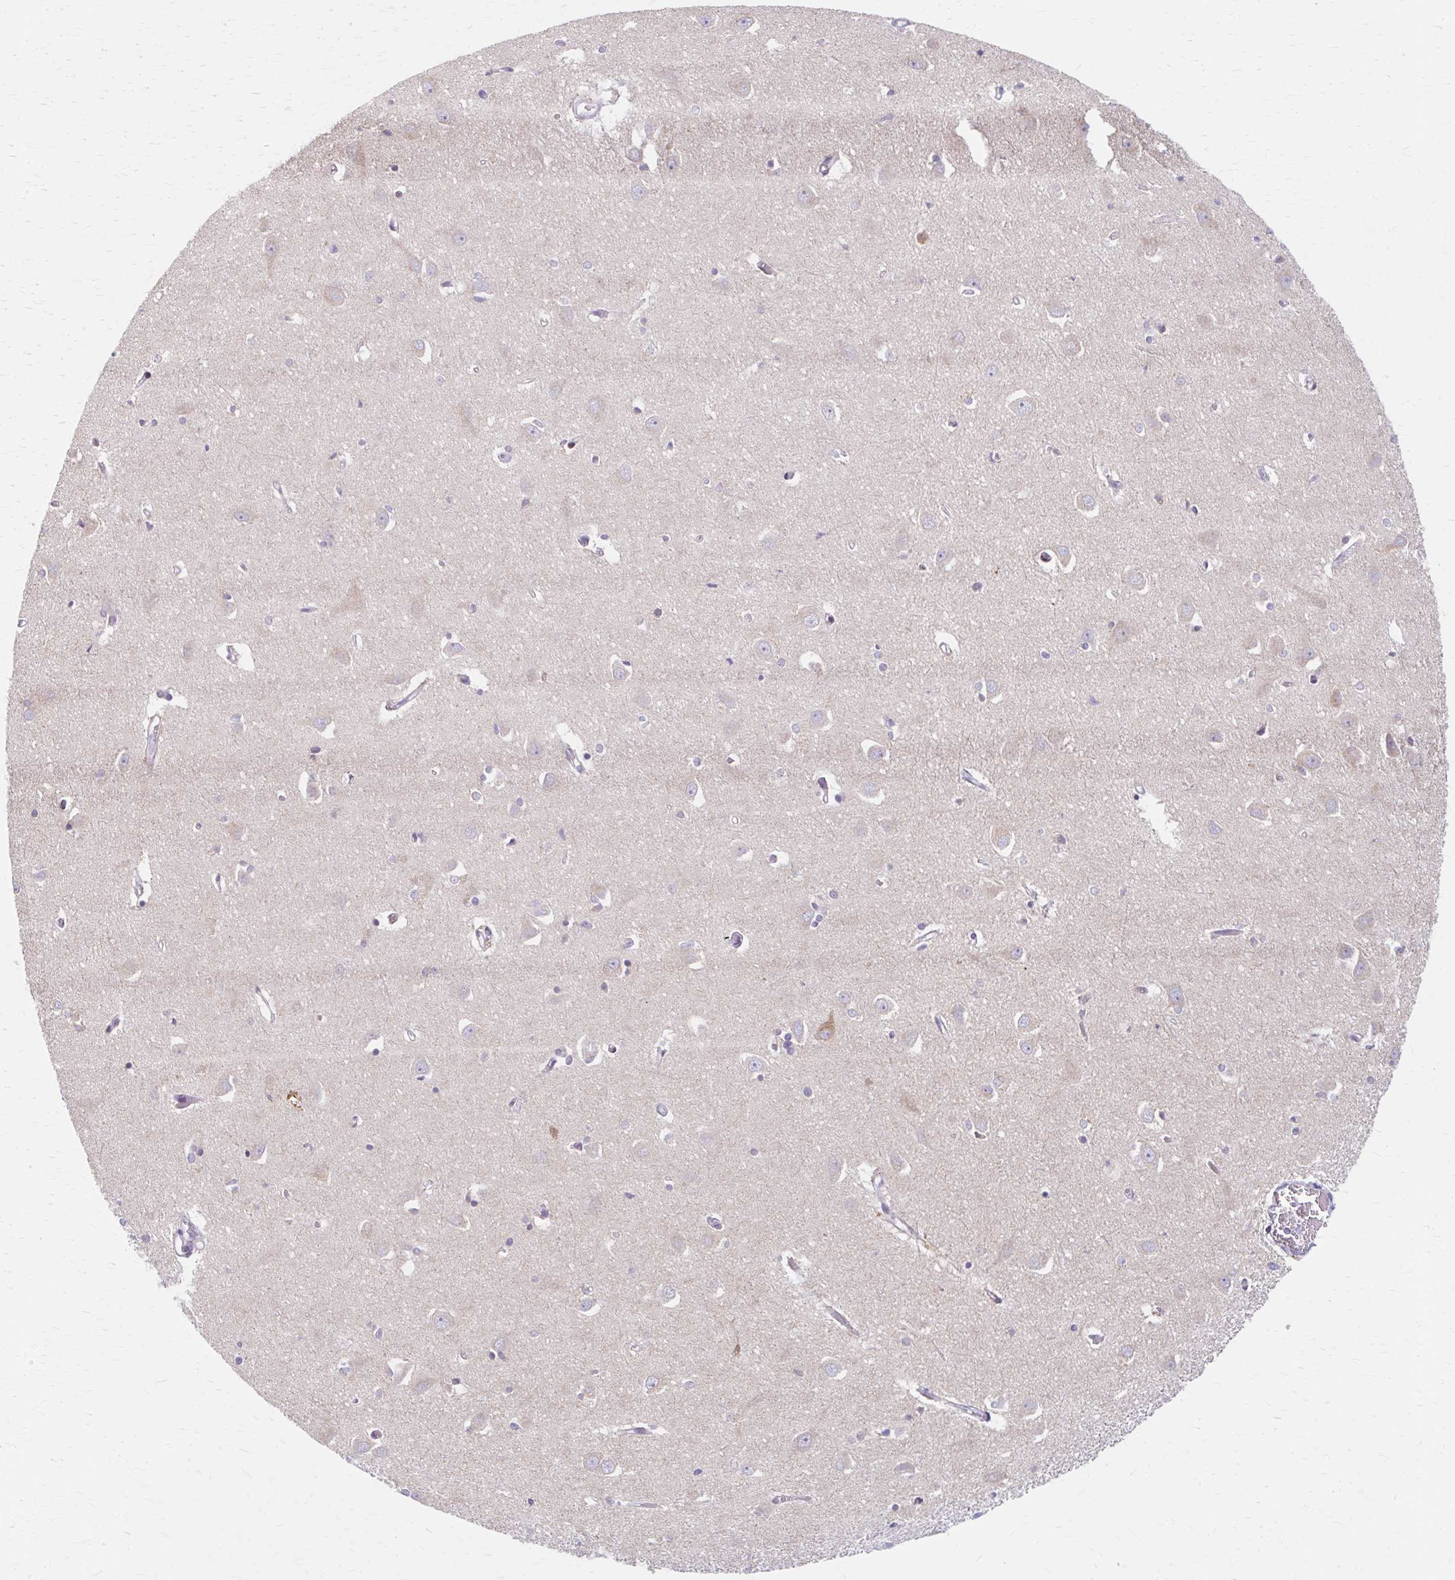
{"staining": {"intensity": "weak", "quantity": "<25%", "location": "cytoplasmic/membranous"}, "tissue": "caudate", "cell_type": "Glial cells", "image_type": "normal", "snomed": [{"axis": "morphology", "description": "Normal tissue, NOS"}, {"axis": "topography", "description": "Lateral ventricle wall"}, {"axis": "topography", "description": "Hippocampus"}], "caption": "The histopathology image reveals no significant expression in glial cells of caudate.", "gene": "BEAN1", "patient": {"sex": "female", "age": 63}}